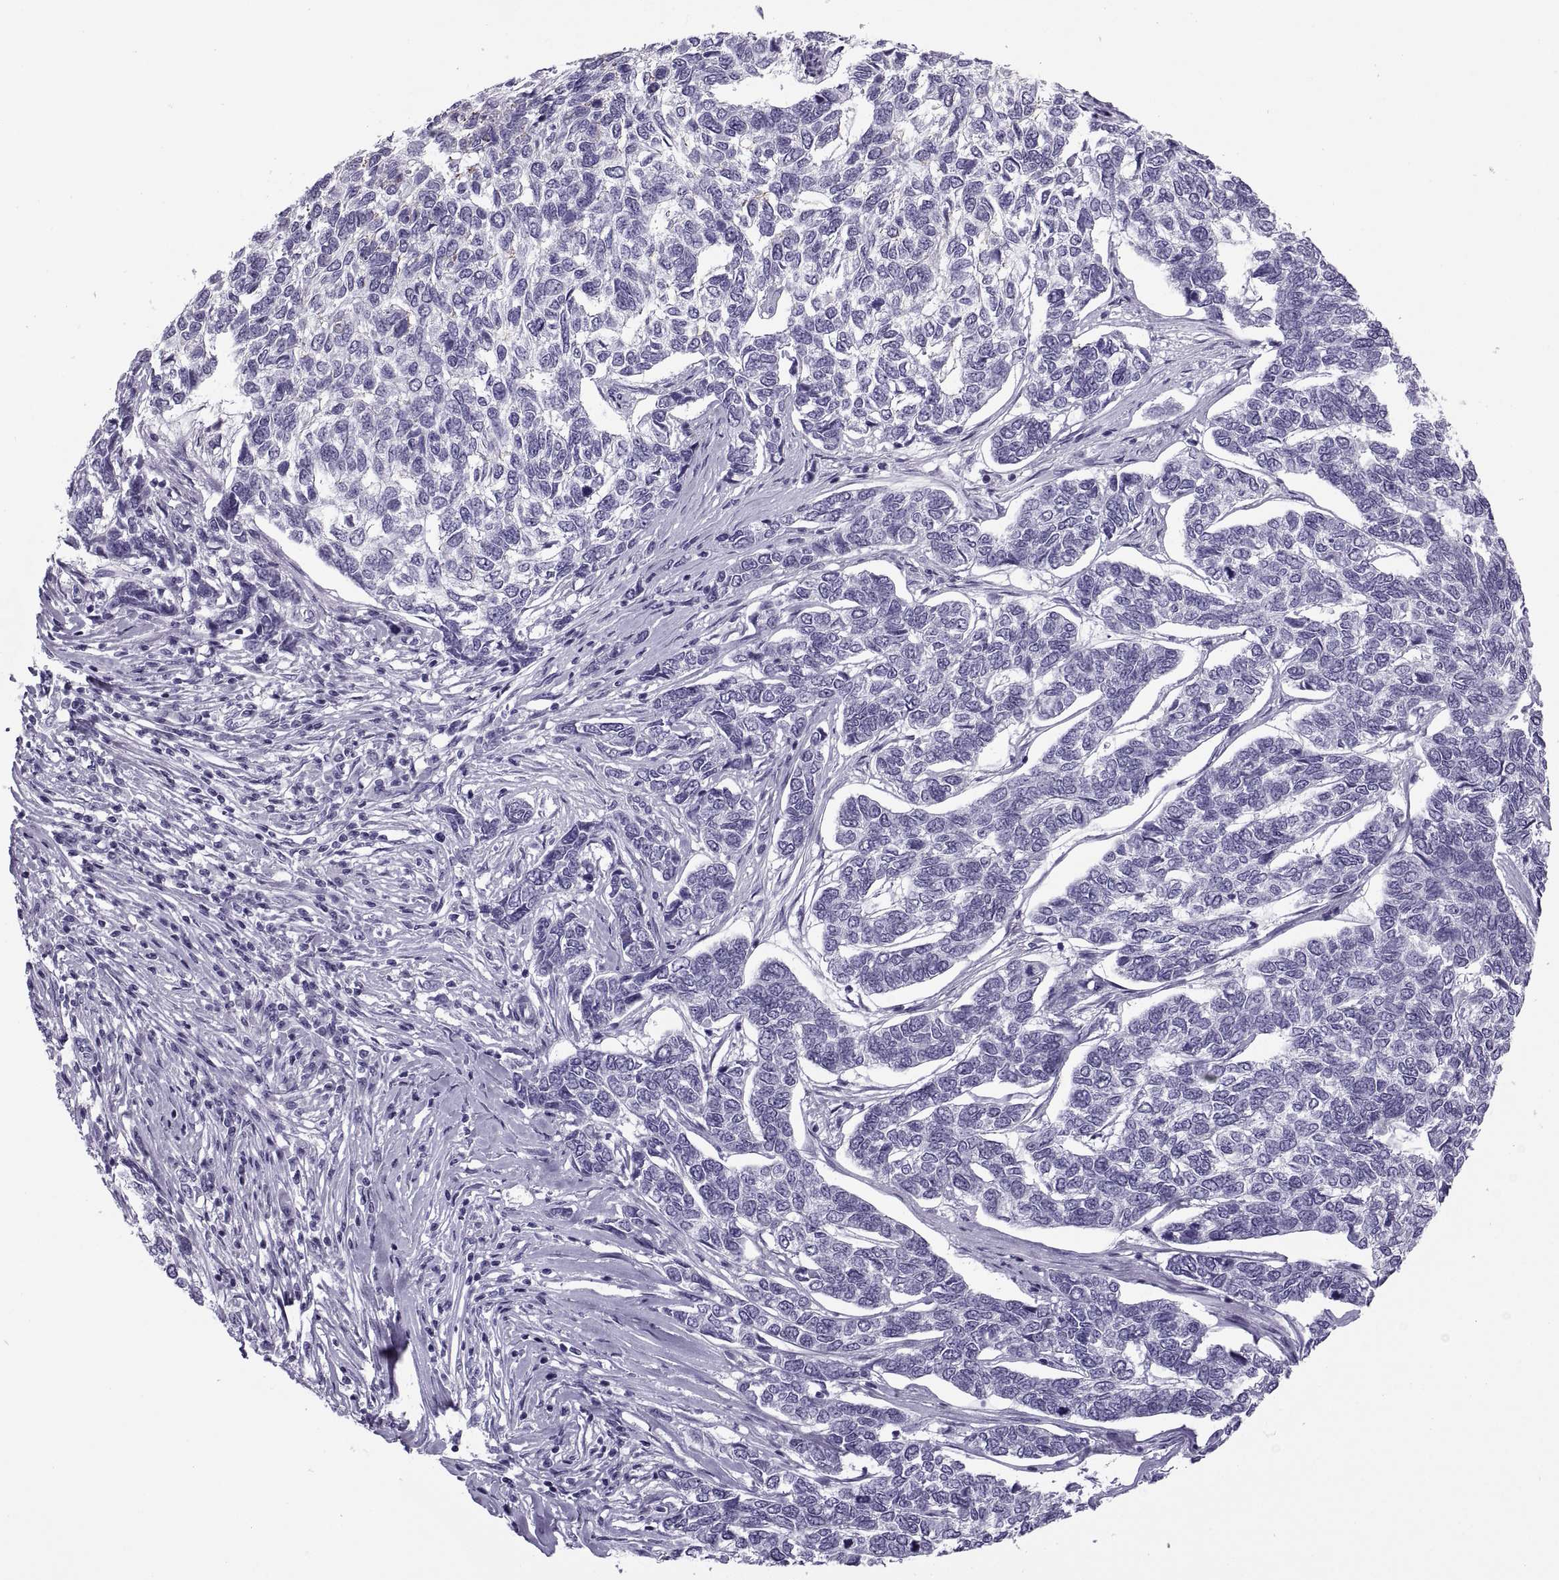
{"staining": {"intensity": "negative", "quantity": "none", "location": "none"}, "tissue": "skin cancer", "cell_type": "Tumor cells", "image_type": "cancer", "snomed": [{"axis": "morphology", "description": "Basal cell carcinoma"}, {"axis": "topography", "description": "Skin"}], "caption": "This is a image of IHC staining of skin basal cell carcinoma, which shows no expression in tumor cells.", "gene": "RLBP1", "patient": {"sex": "female", "age": 65}}